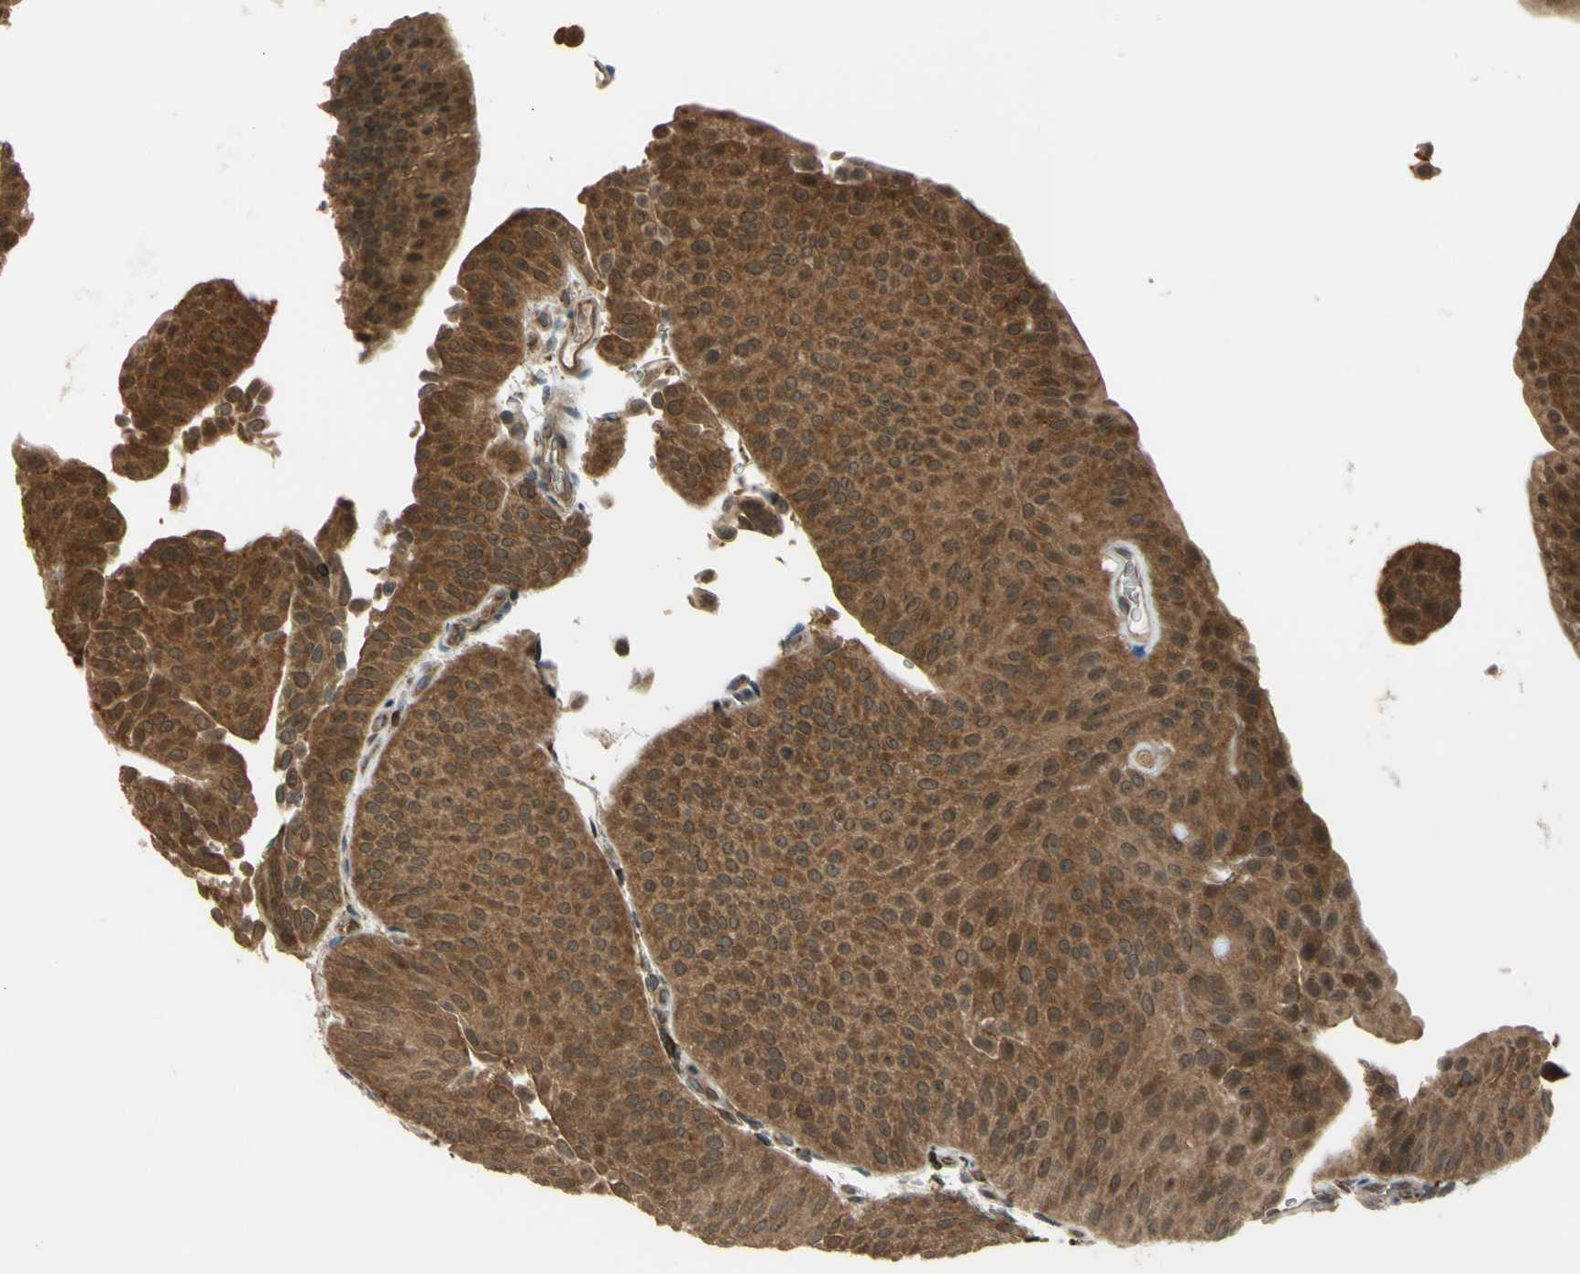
{"staining": {"intensity": "moderate", "quantity": ">75%", "location": "cytoplasmic/membranous,nuclear"}, "tissue": "urothelial cancer", "cell_type": "Tumor cells", "image_type": "cancer", "snomed": [{"axis": "morphology", "description": "Urothelial carcinoma, Low grade"}, {"axis": "topography", "description": "Urinary bladder"}], "caption": "Immunohistochemistry micrograph of urothelial cancer stained for a protein (brown), which exhibits medium levels of moderate cytoplasmic/membranous and nuclear staining in approximately >75% of tumor cells.", "gene": "FLII", "patient": {"sex": "female", "age": 60}}